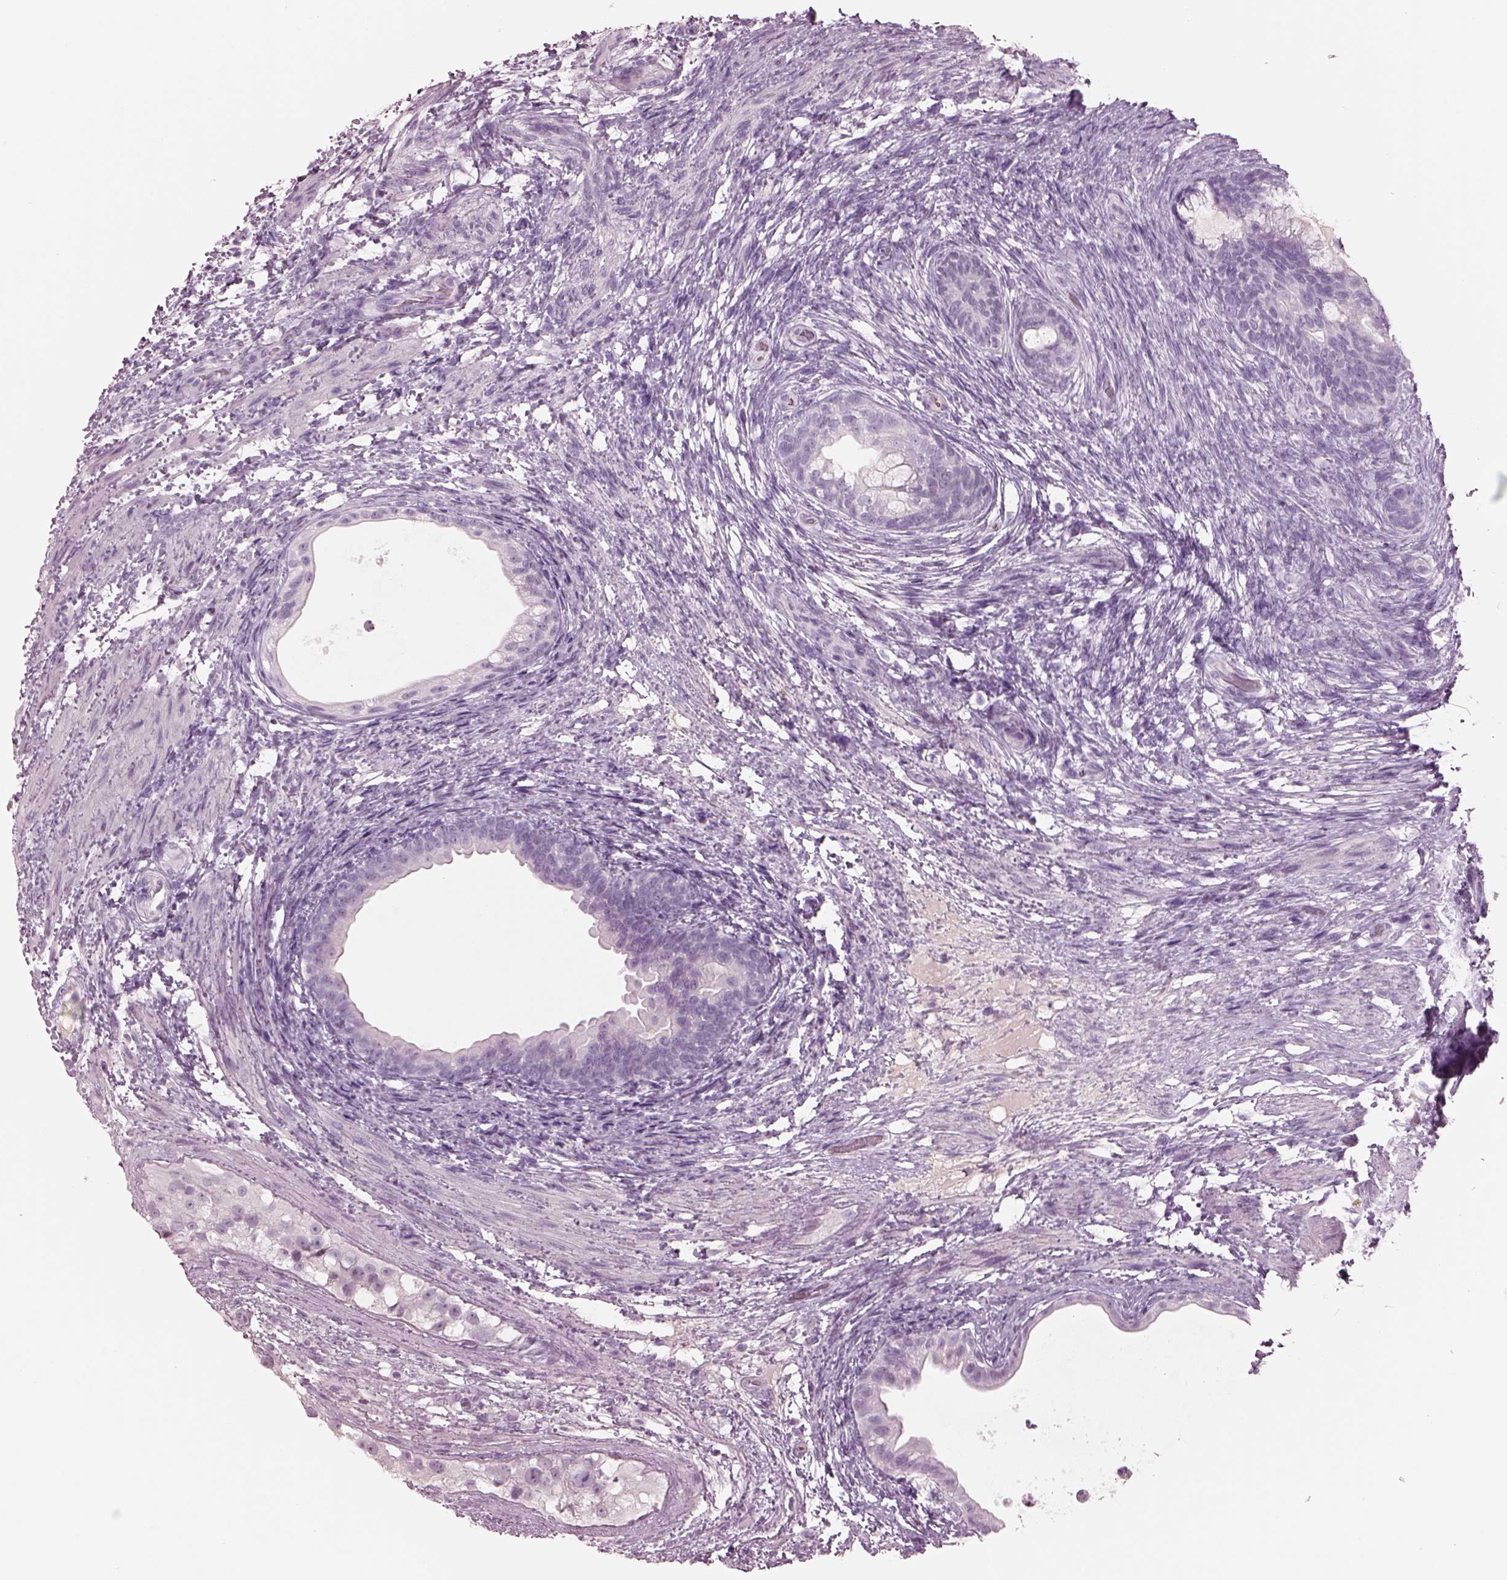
{"staining": {"intensity": "negative", "quantity": "none", "location": "none"}, "tissue": "testis cancer", "cell_type": "Tumor cells", "image_type": "cancer", "snomed": [{"axis": "morphology", "description": "Carcinoma, Embryonal, NOS"}, {"axis": "topography", "description": "Testis"}], "caption": "IHC photomicrograph of testis cancer stained for a protein (brown), which demonstrates no positivity in tumor cells.", "gene": "PACRG", "patient": {"sex": "male", "age": 24}}